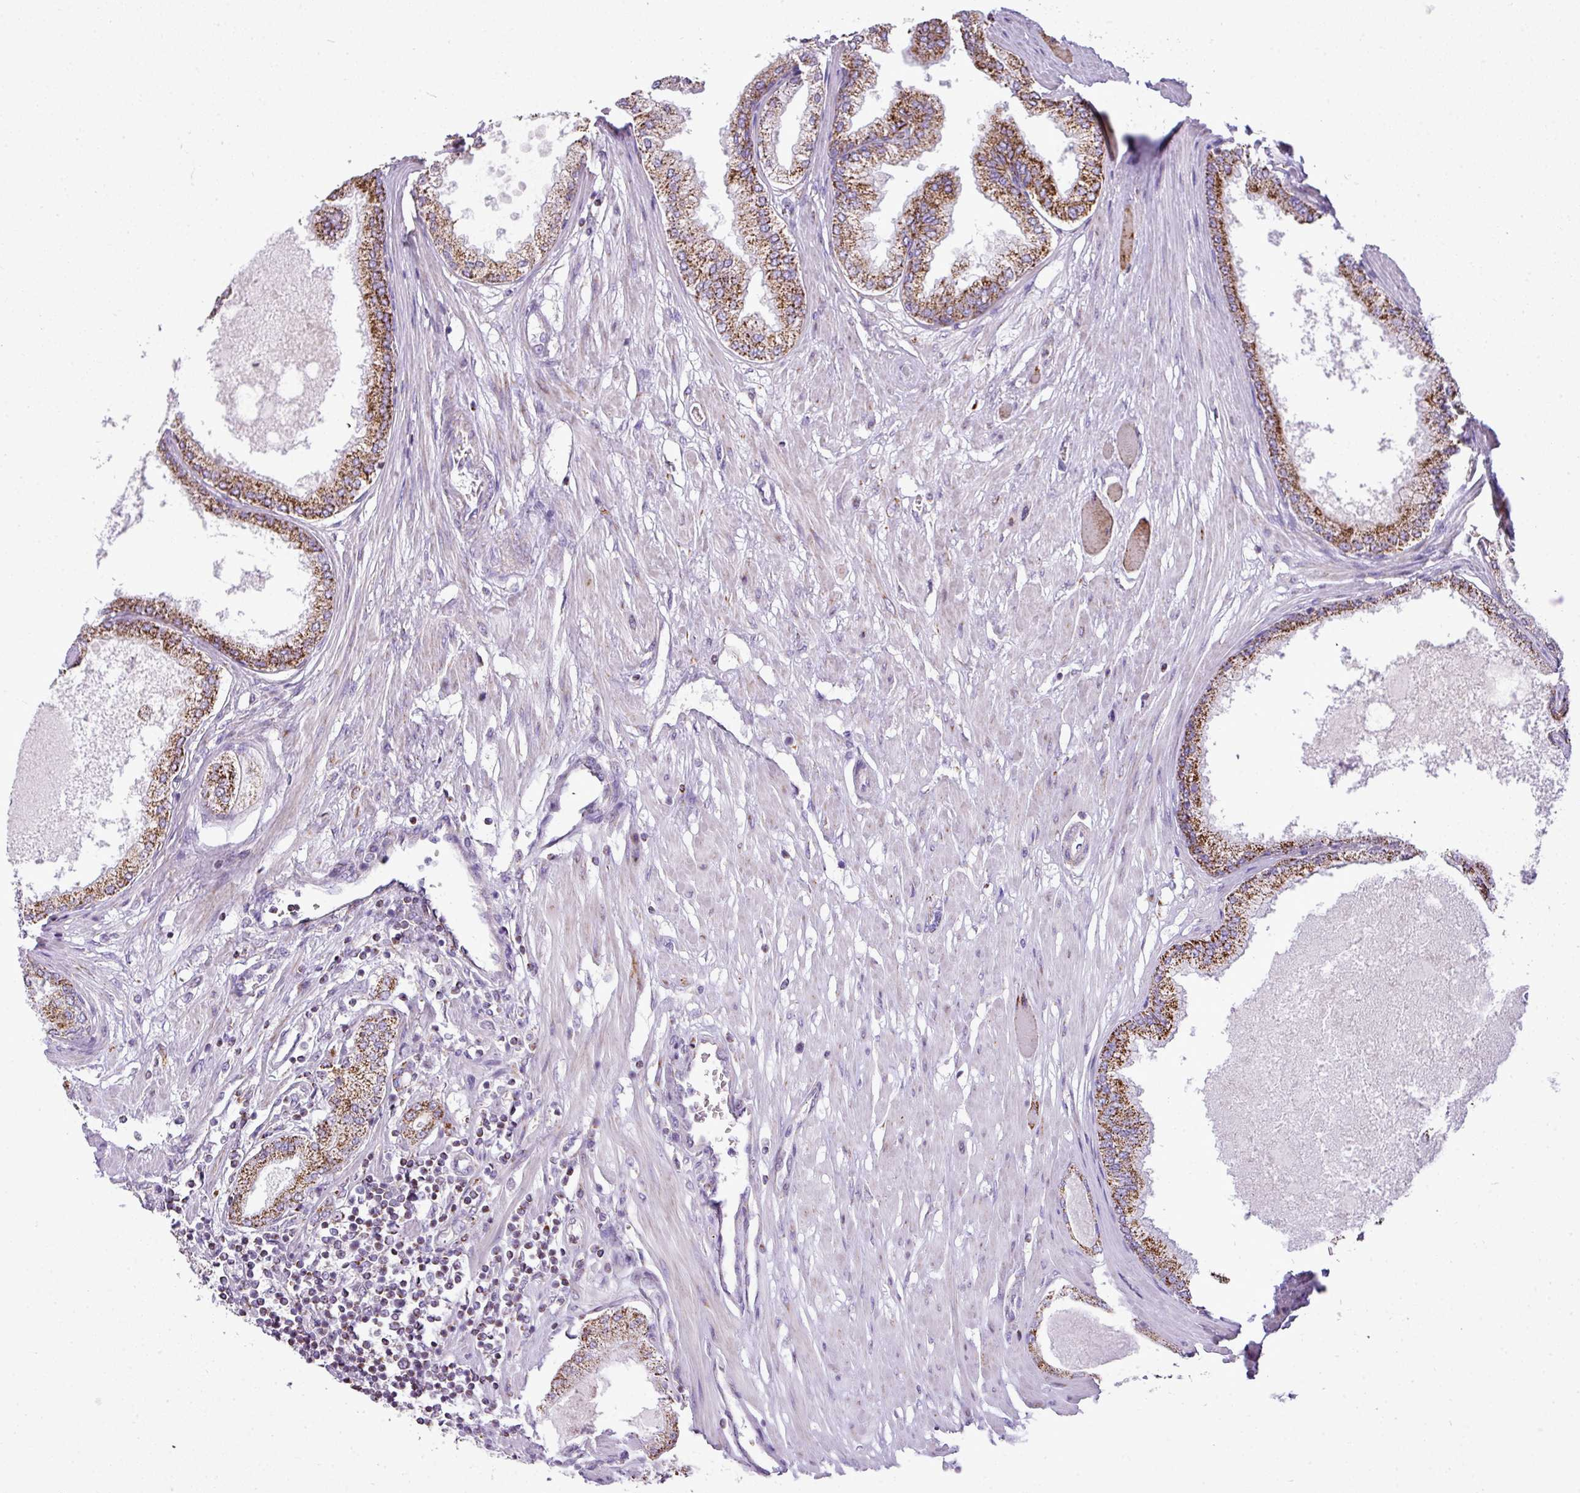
{"staining": {"intensity": "strong", "quantity": ">75%", "location": "cytoplasmic/membranous"}, "tissue": "prostate cancer", "cell_type": "Tumor cells", "image_type": "cancer", "snomed": [{"axis": "morphology", "description": "Adenocarcinoma, Low grade"}, {"axis": "topography", "description": "Prostate"}], "caption": "Brown immunohistochemical staining in human adenocarcinoma (low-grade) (prostate) reveals strong cytoplasmic/membranous positivity in about >75% of tumor cells. (IHC, brightfield microscopy, high magnification).", "gene": "ZNF81", "patient": {"sex": "male", "age": 63}}